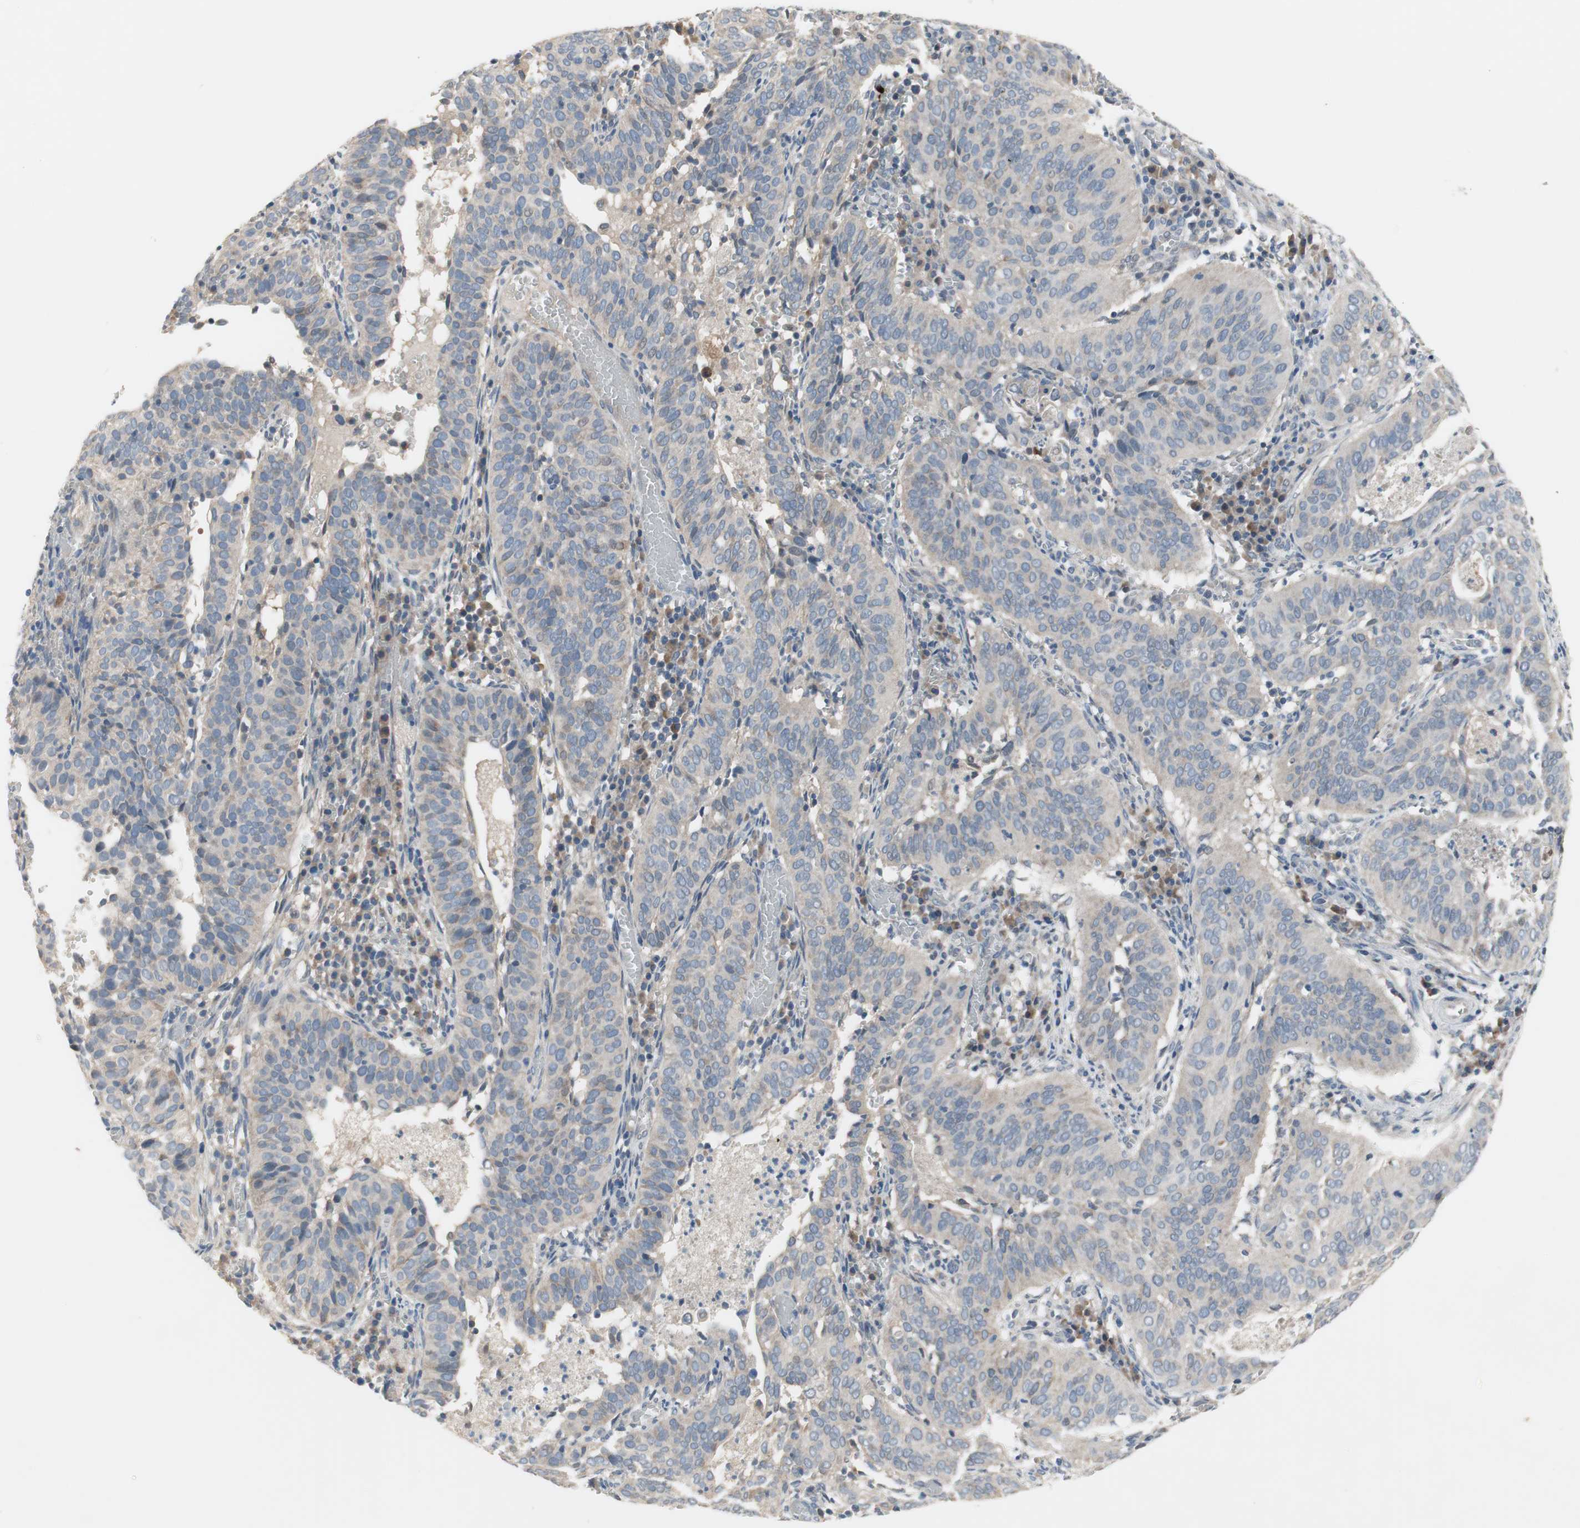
{"staining": {"intensity": "negative", "quantity": "none", "location": "none"}, "tissue": "cervical cancer", "cell_type": "Tumor cells", "image_type": "cancer", "snomed": [{"axis": "morphology", "description": "Squamous cell carcinoma, NOS"}, {"axis": "topography", "description": "Cervix"}], "caption": "Immunohistochemical staining of human squamous cell carcinoma (cervical) demonstrates no significant expression in tumor cells.", "gene": "TACR3", "patient": {"sex": "female", "age": 39}}